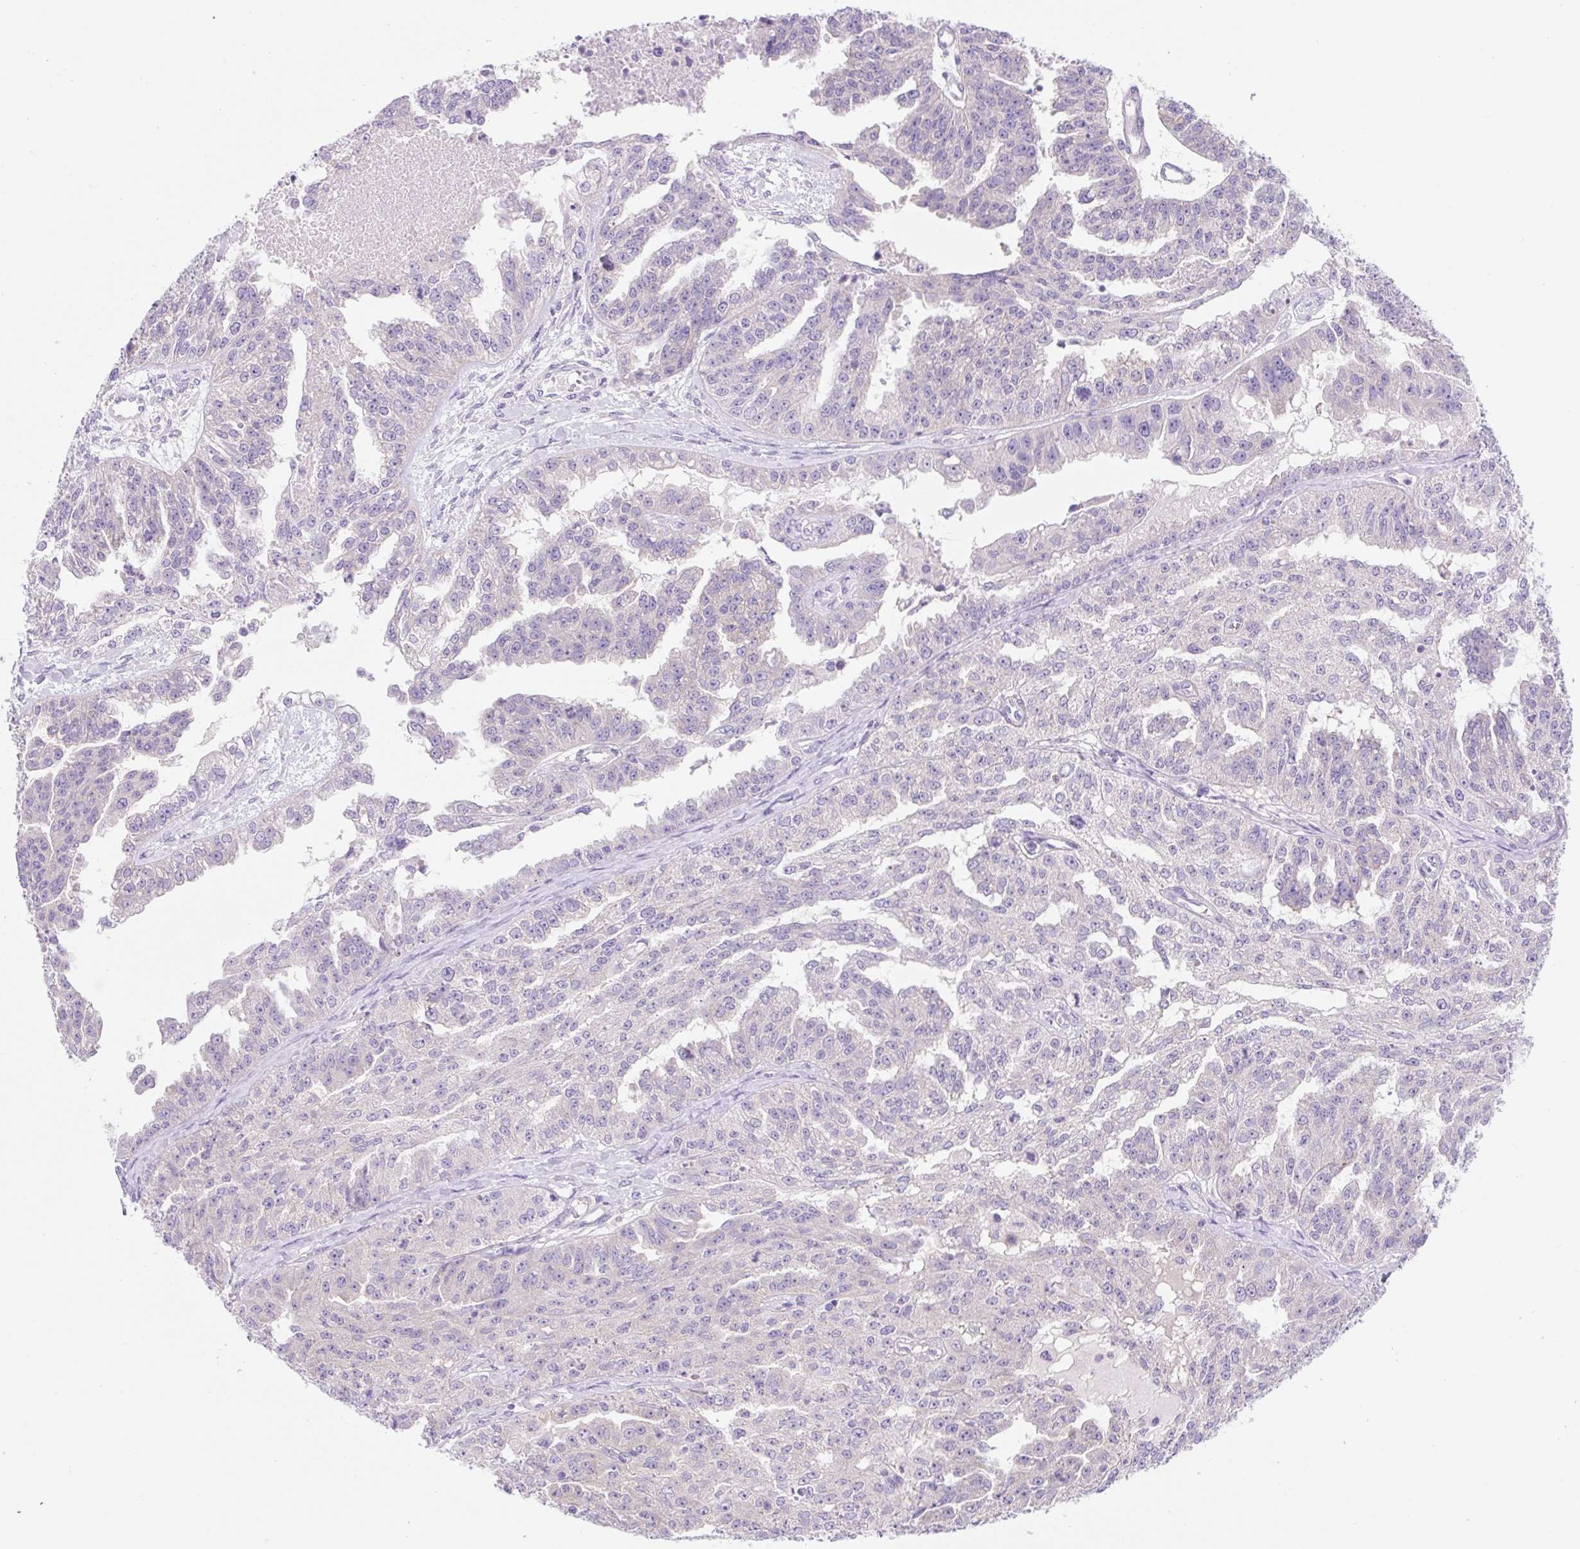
{"staining": {"intensity": "negative", "quantity": "none", "location": "none"}, "tissue": "ovarian cancer", "cell_type": "Tumor cells", "image_type": "cancer", "snomed": [{"axis": "morphology", "description": "Cystadenocarcinoma, serous, NOS"}, {"axis": "topography", "description": "Ovary"}], "caption": "This is an immunohistochemistry (IHC) image of ovarian serous cystadenocarcinoma. There is no expression in tumor cells.", "gene": "CELF6", "patient": {"sex": "female", "age": 58}}